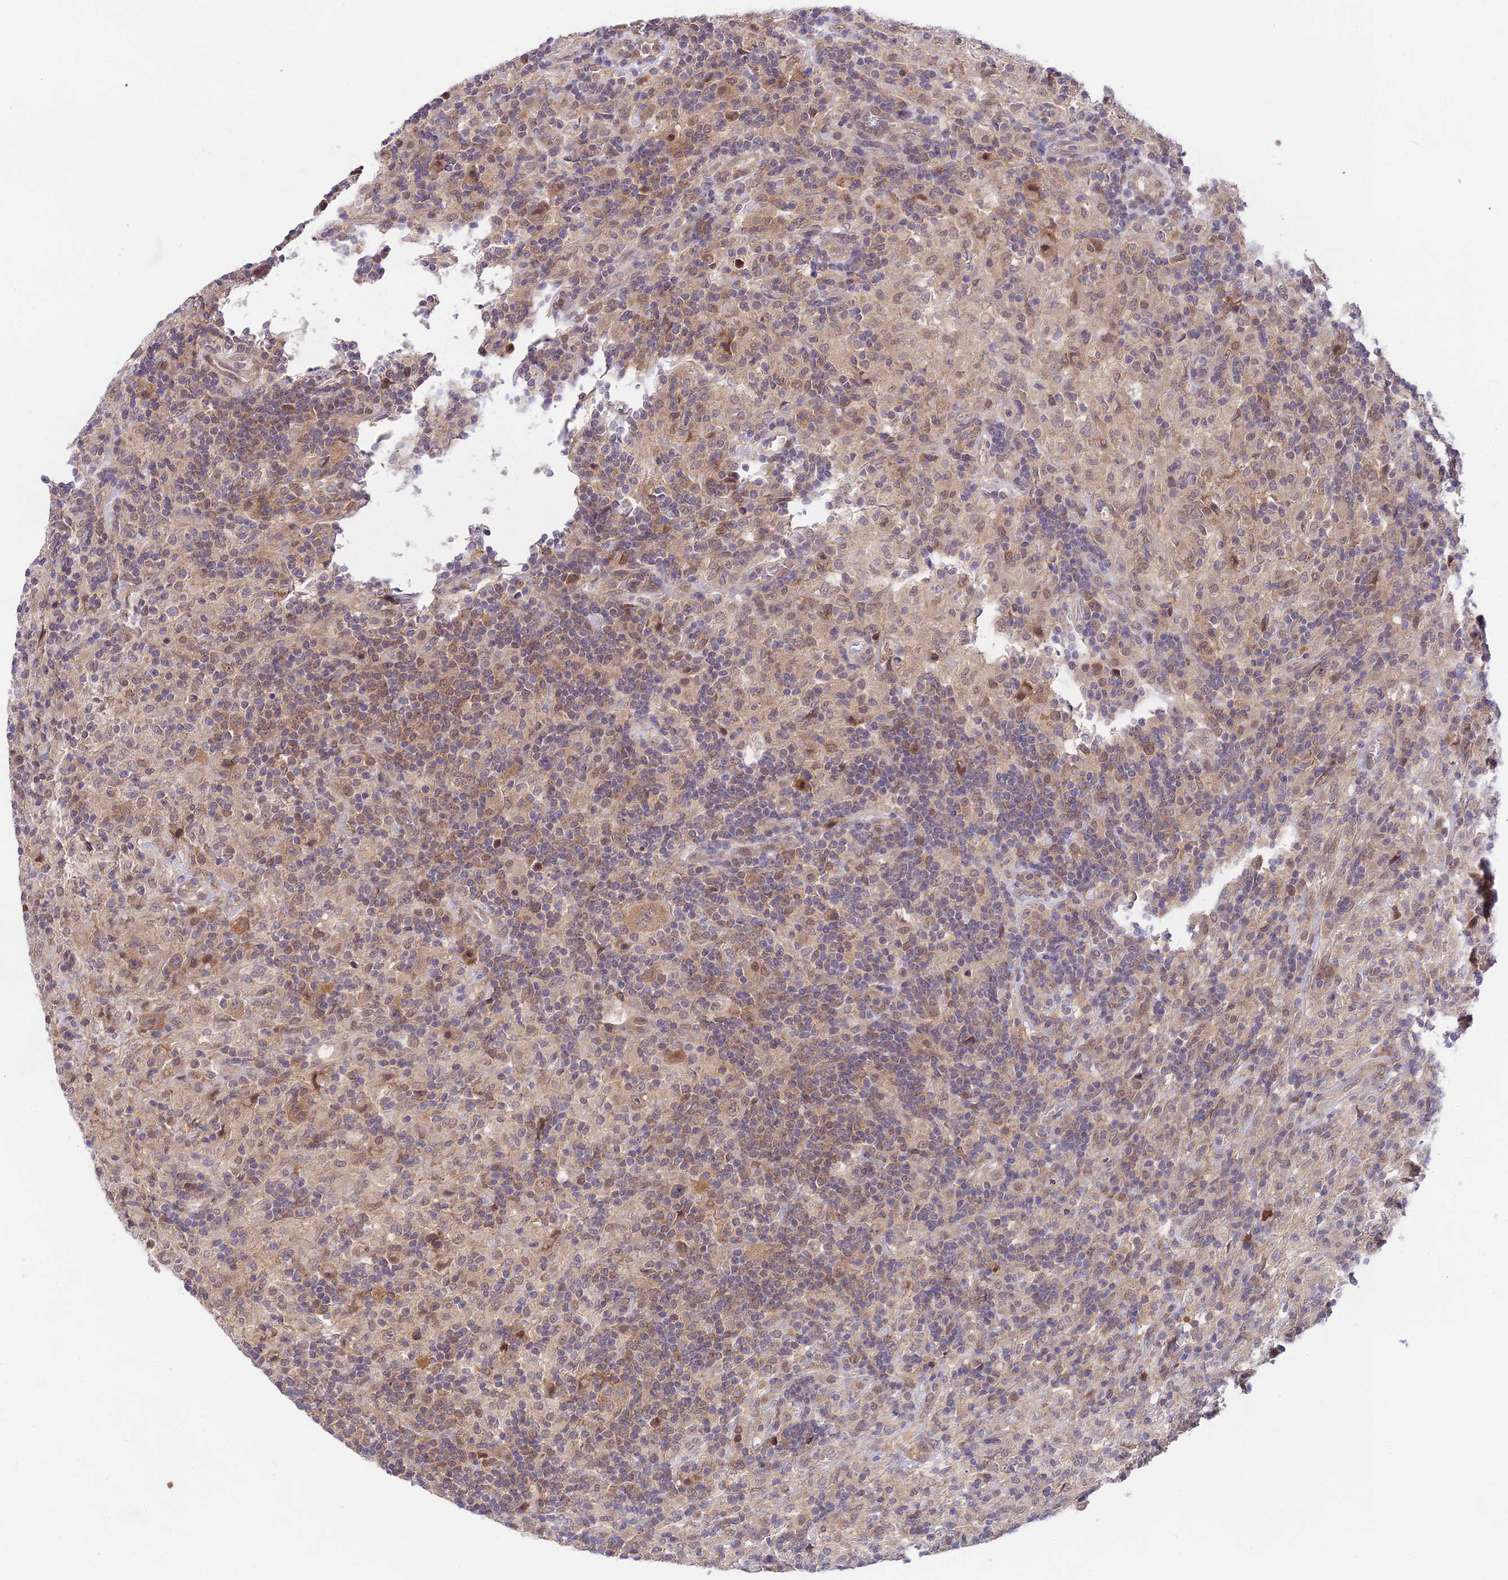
{"staining": {"intensity": "weak", "quantity": ">75%", "location": "cytoplasmic/membranous"}, "tissue": "lymphoma", "cell_type": "Tumor cells", "image_type": "cancer", "snomed": [{"axis": "morphology", "description": "Hodgkin's disease, NOS"}, {"axis": "topography", "description": "Lymph node"}], "caption": "Tumor cells display low levels of weak cytoplasmic/membranous positivity in about >75% of cells in lymphoma. Immunohistochemistry stains the protein of interest in brown and the nuclei are stained blue.", "gene": "TRIM40", "patient": {"sex": "male", "age": 70}}